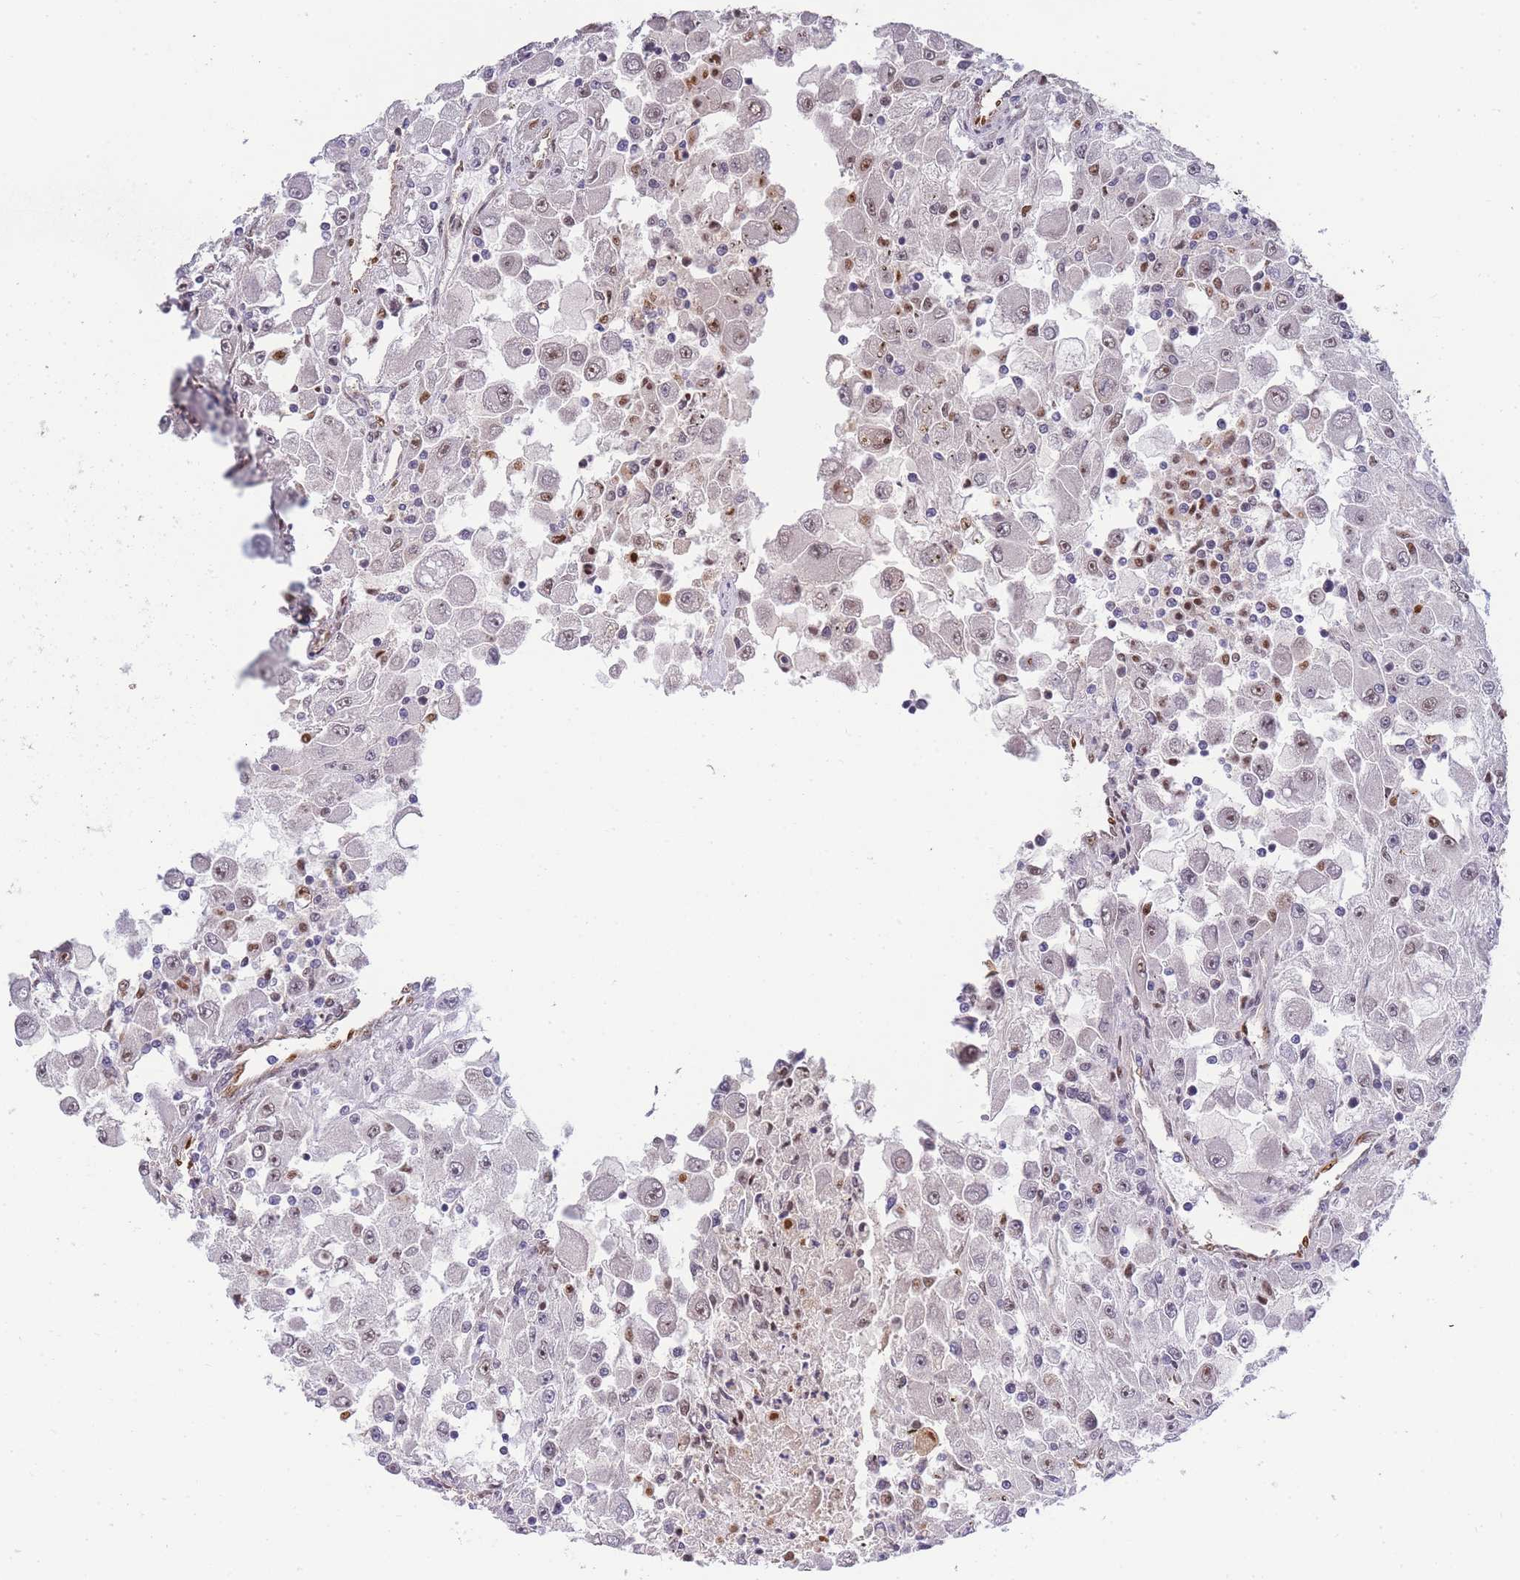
{"staining": {"intensity": "weak", "quantity": "25%-75%", "location": "nuclear"}, "tissue": "renal cancer", "cell_type": "Tumor cells", "image_type": "cancer", "snomed": [{"axis": "morphology", "description": "Adenocarcinoma, NOS"}, {"axis": "topography", "description": "Kidney"}], "caption": "Immunohistochemical staining of human renal adenocarcinoma reveals weak nuclear protein staining in about 25%-75% of tumor cells.", "gene": "PRKDC", "patient": {"sex": "female", "age": 67}}